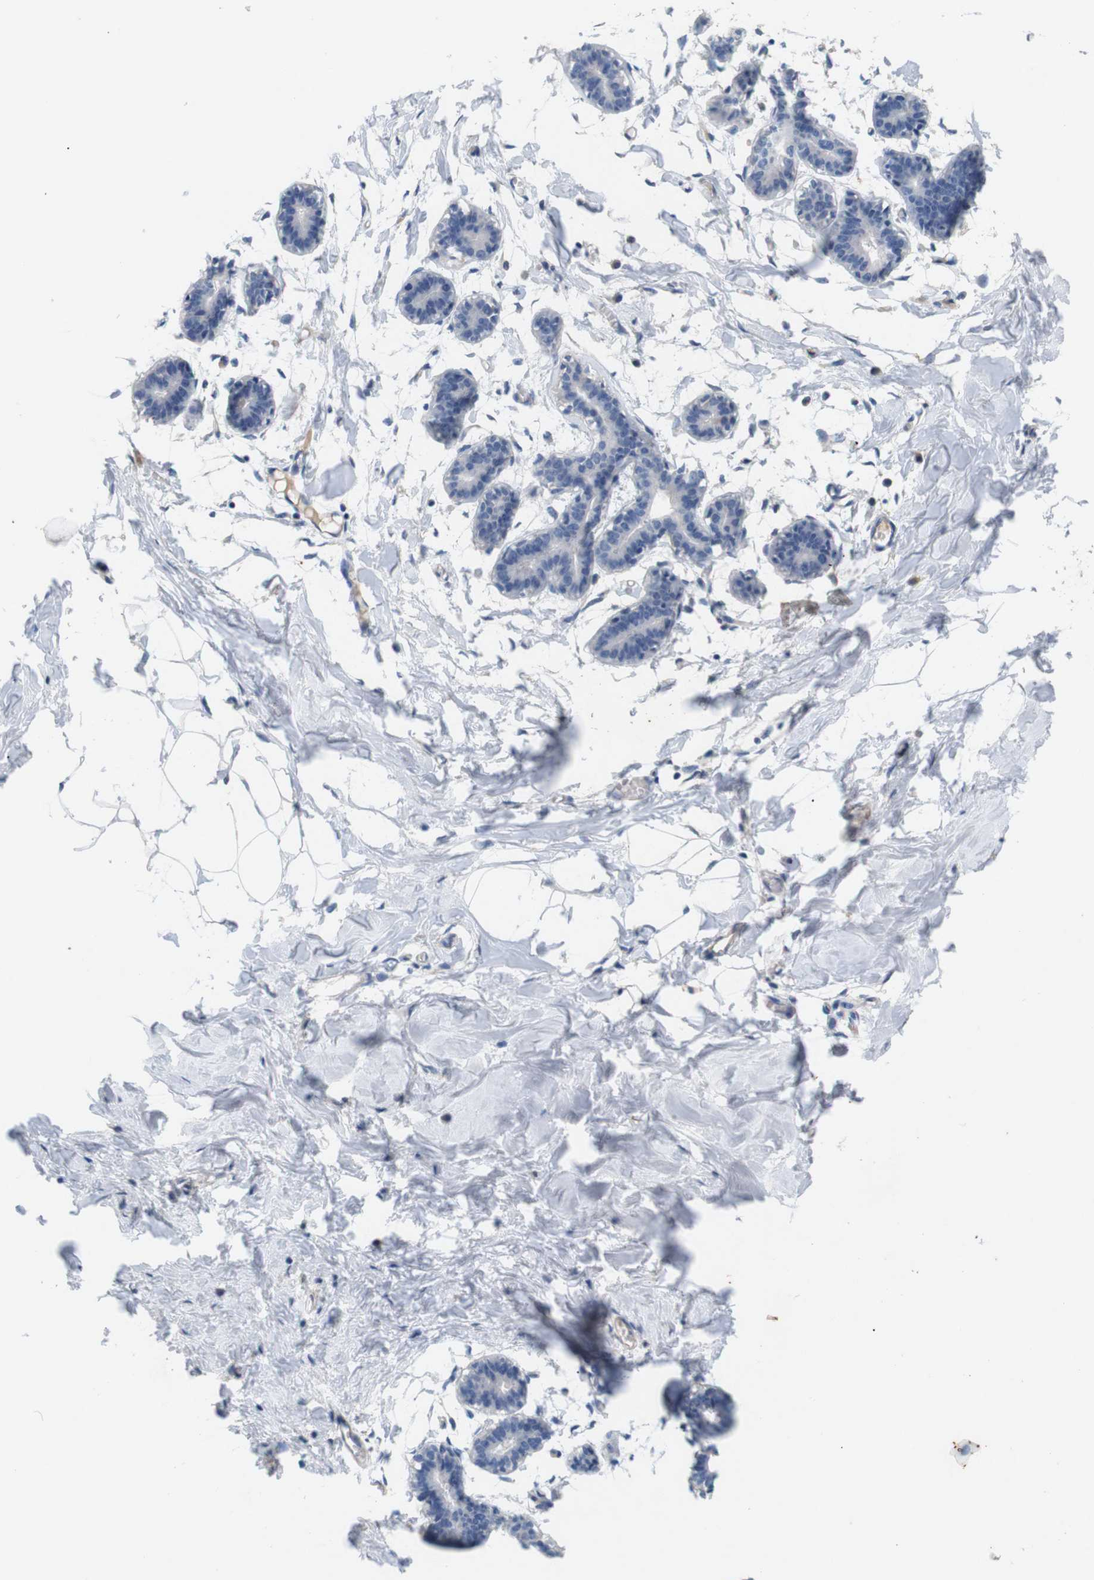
{"staining": {"intensity": "negative", "quantity": "none", "location": "none"}, "tissue": "breast", "cell_type": "Adipocytes", "image_type": "normal", "snomed": [{"axis": "morphology", "description": "Normal tissue, NOS"}, {"axis": "topography", "description": "Breast"}], "caption": "DAB (3,3'-diaminobenzidine) immunohistochemical staining of benign human breast demonstrates no significant staining in adipocytes. (Immunohistochemistry, brightfield microscopy, high magnification).", "gene": "ITGA5", "patient": {"sex": "female", "age": 27}}